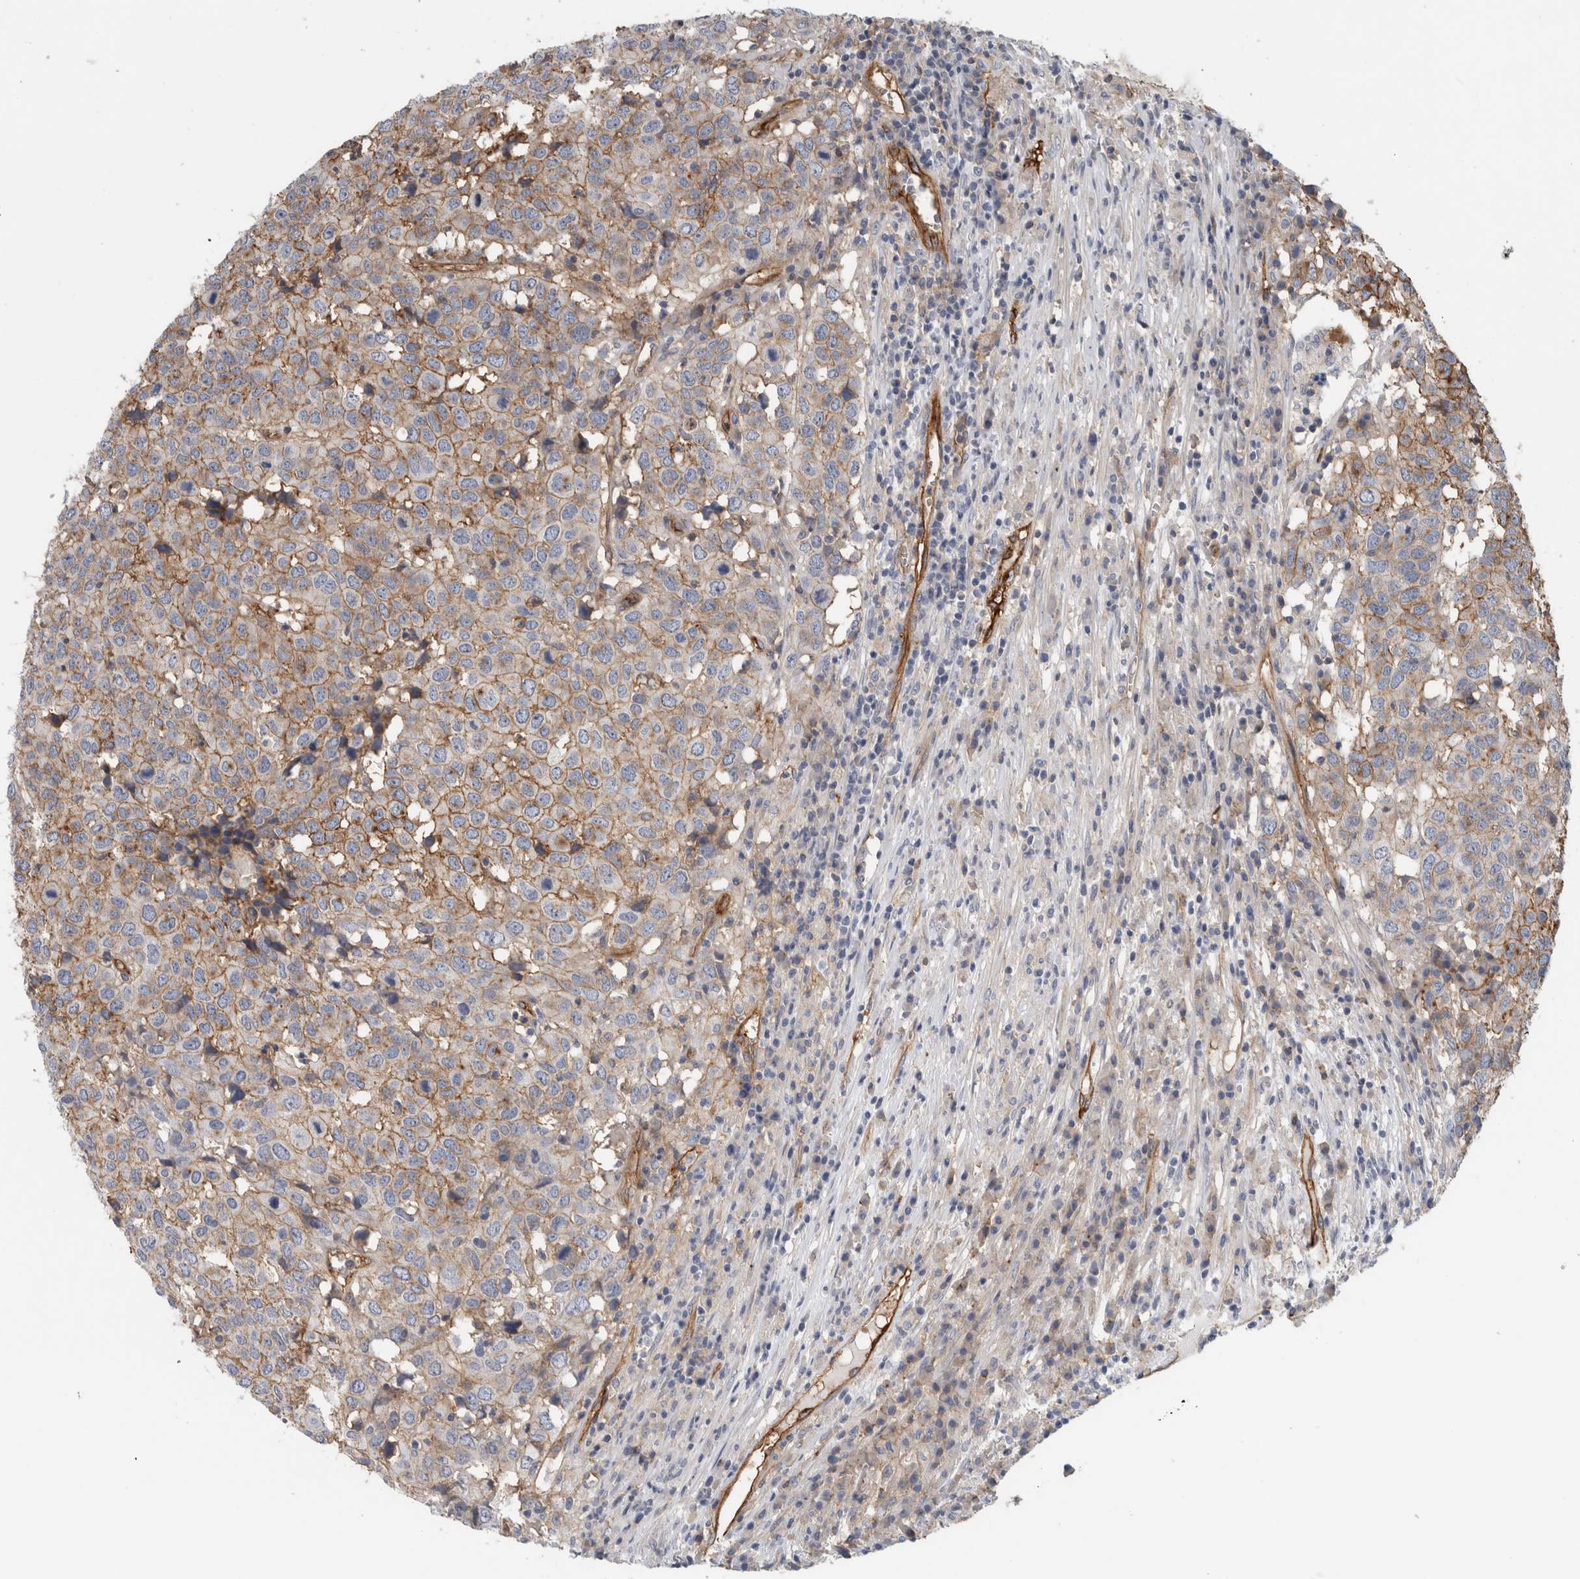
{"staining": {"intensity": "moderate", "quantity": "25%-75%", "location": "cytoplasmic/membranous"}, "tissue": "head and neck cancer", "cell_type": "Tumor cells", "image_type": "cancer", "snomed": [{"axis": "morphology", "description": "Squamous cell carcinoma, NOS"}, {"axis": "topography", "description": "Head-Neck"}], "caption": "The micrograph exhibits immunohistochemical staining of squamous cell carcinoma (head and neck). There is moderate cytoplasmic/membranous positivity is identified in approximately 25%-75% of tumor cells. (IHC, brightfield microscopy, high magnification).", "gene": "CD59", "patient": {"sex": "male", "age": 66}}